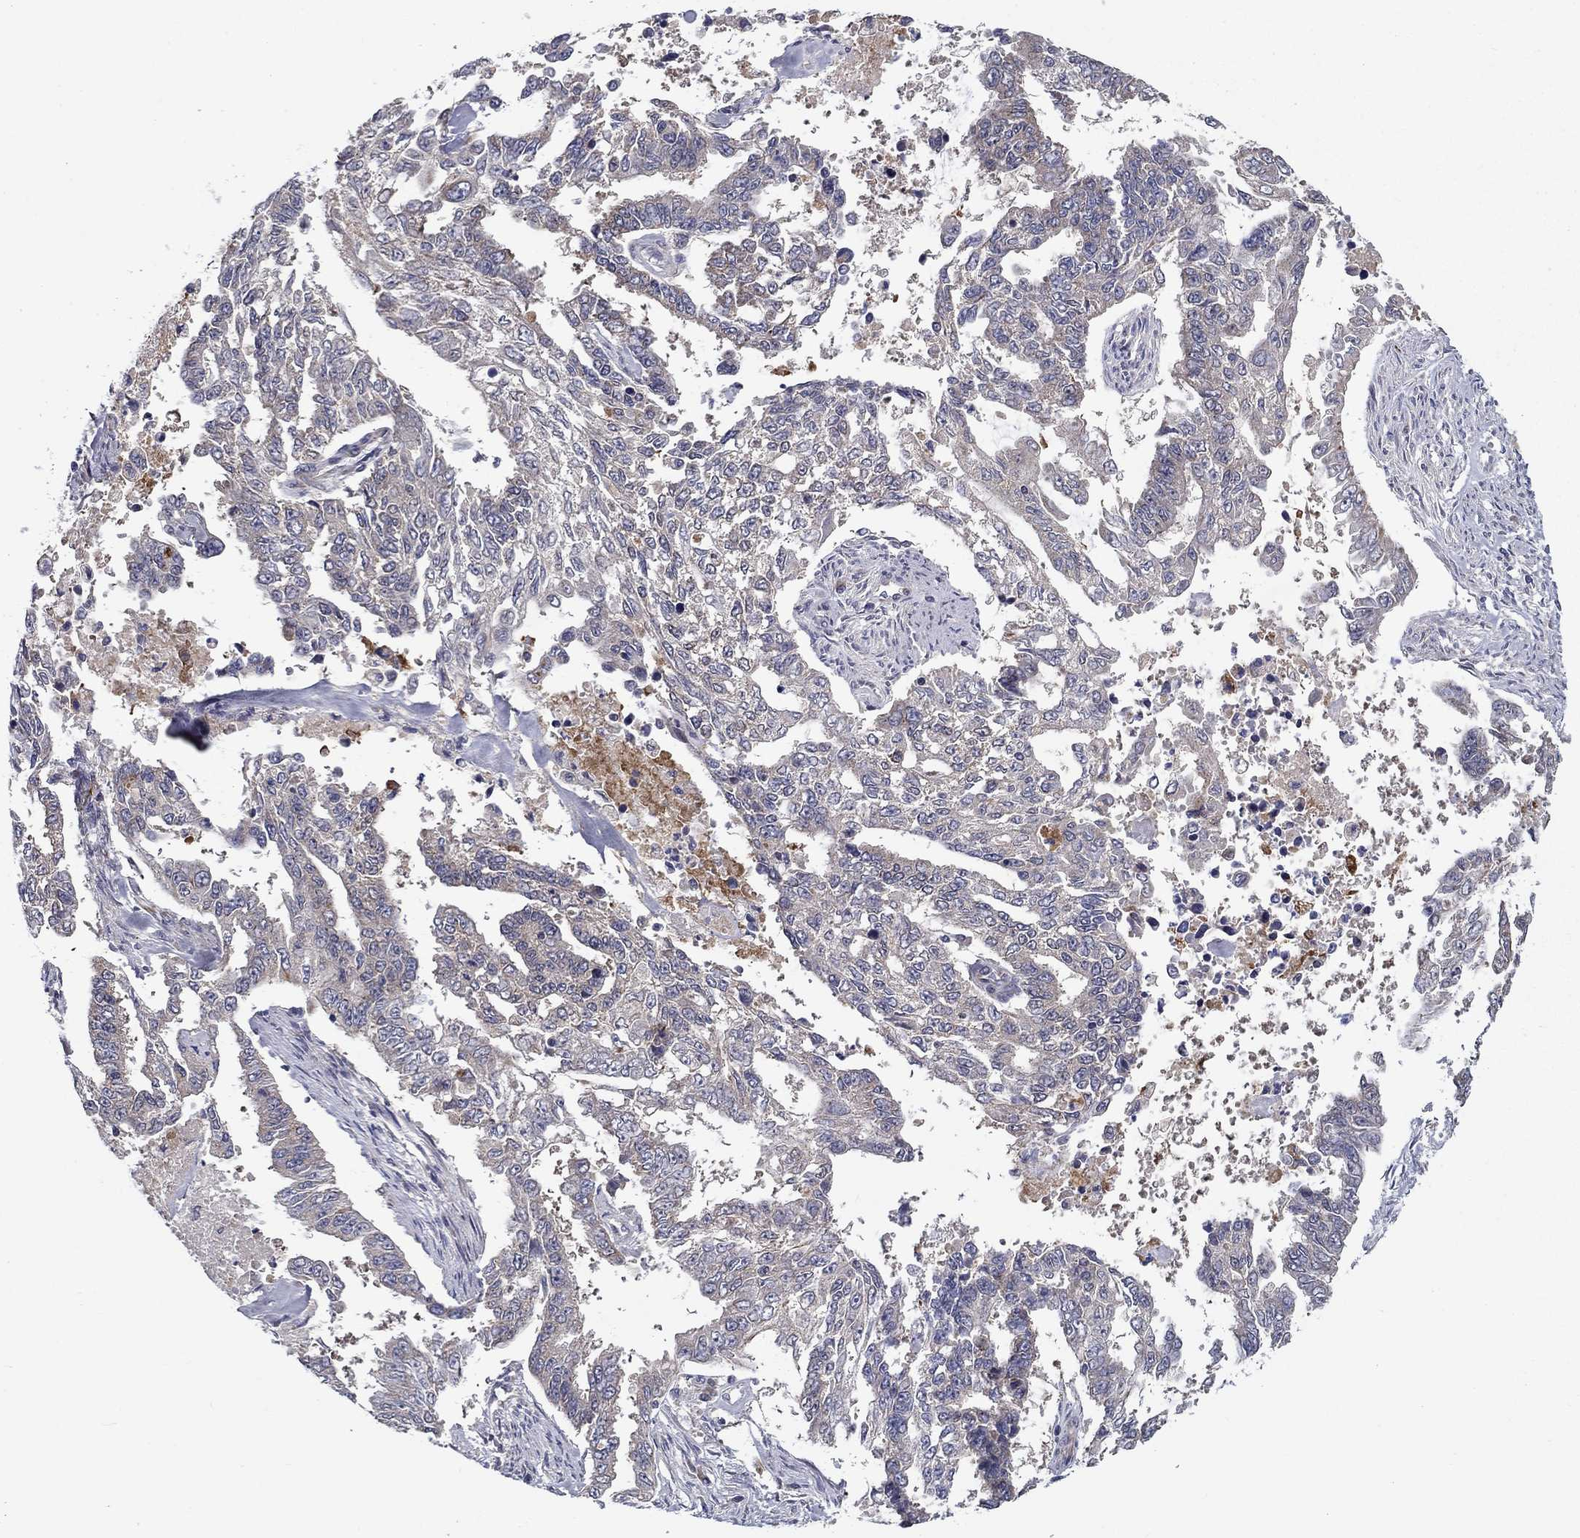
{"staining": {"intensity": "weak", "quantity": "<25%", "location": "cytoplasmic/membranous"}, "tissue": "endometrial cancer", "cell_type": "Tumor cells", "image_type": "cancer", "snomed": [{"axis": "morphology", "description": "Adenocarcinoma, NOS"}, {"axis": "topography", "description": "Uterus"}], "caption": "An immunohistochemistry (IHC) histopathology image of endometrial adenocarcinoma is shown. There is no staining in tumor cells of endometrial adenocarcinoma.", "gene": "LACTB2", "patient": {"sex": "female", "age": 59}}